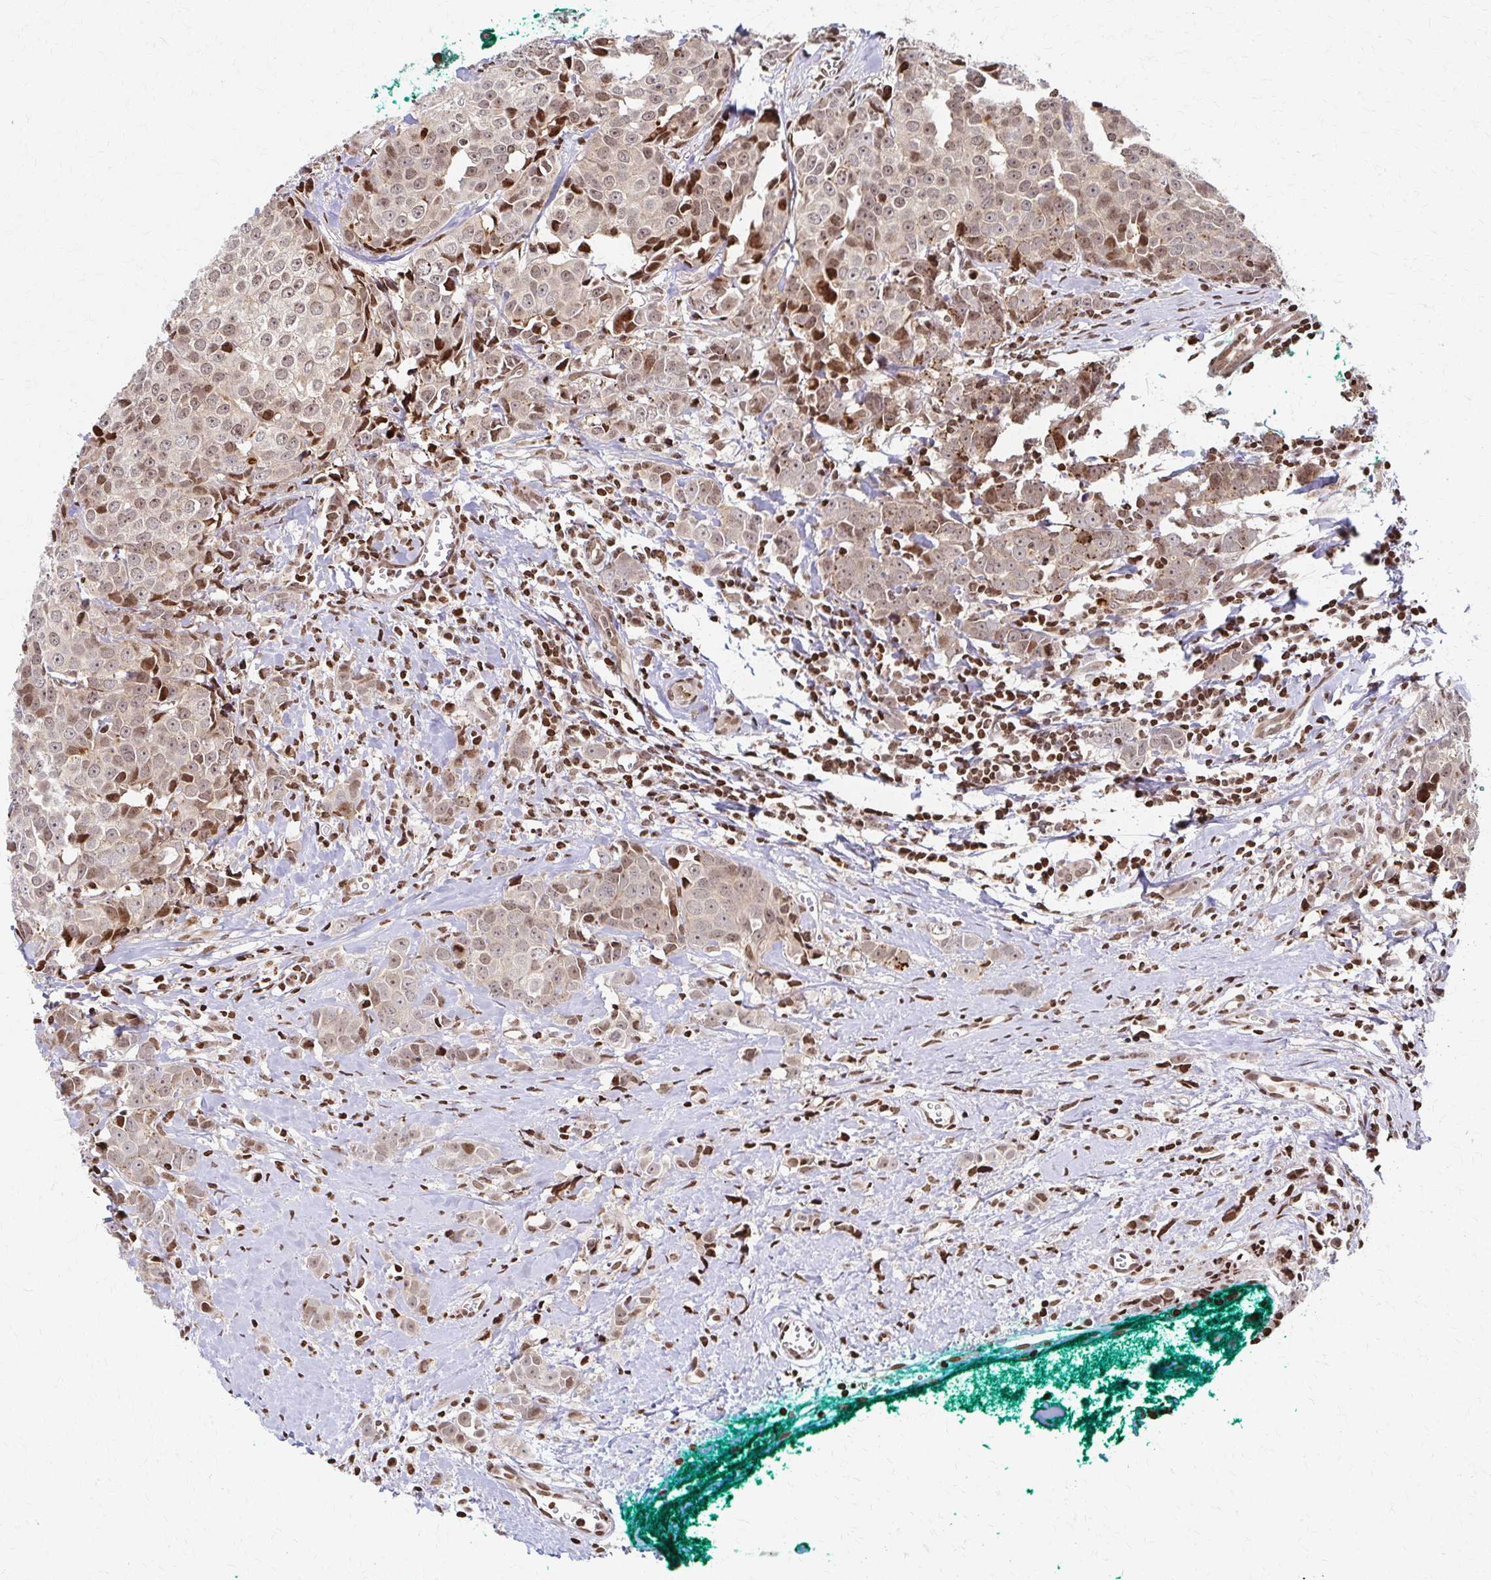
{"staining": {"intensity": "moderate", "quantity": "25%-75%", "location": "nuclear"}, "tissue": "breast cancer", "cell_type": "Tumor cells", "image_type": "cancer", "snomed": [{"axis": "morphology", "description": "Duct carcinoma"}, {"axis": "topography", "description": "Breast"}], "caption": "Immunohistochemical staining of breast intraductal carcinoma displays medium levels of moderate nuclear protein positivity in about 25%-75% of tumor cells. (Brightfield microscopy of DAB IHC at high magnification).", "gene": "PSMD7", "patient": {"sex": "female", "age": 80}}